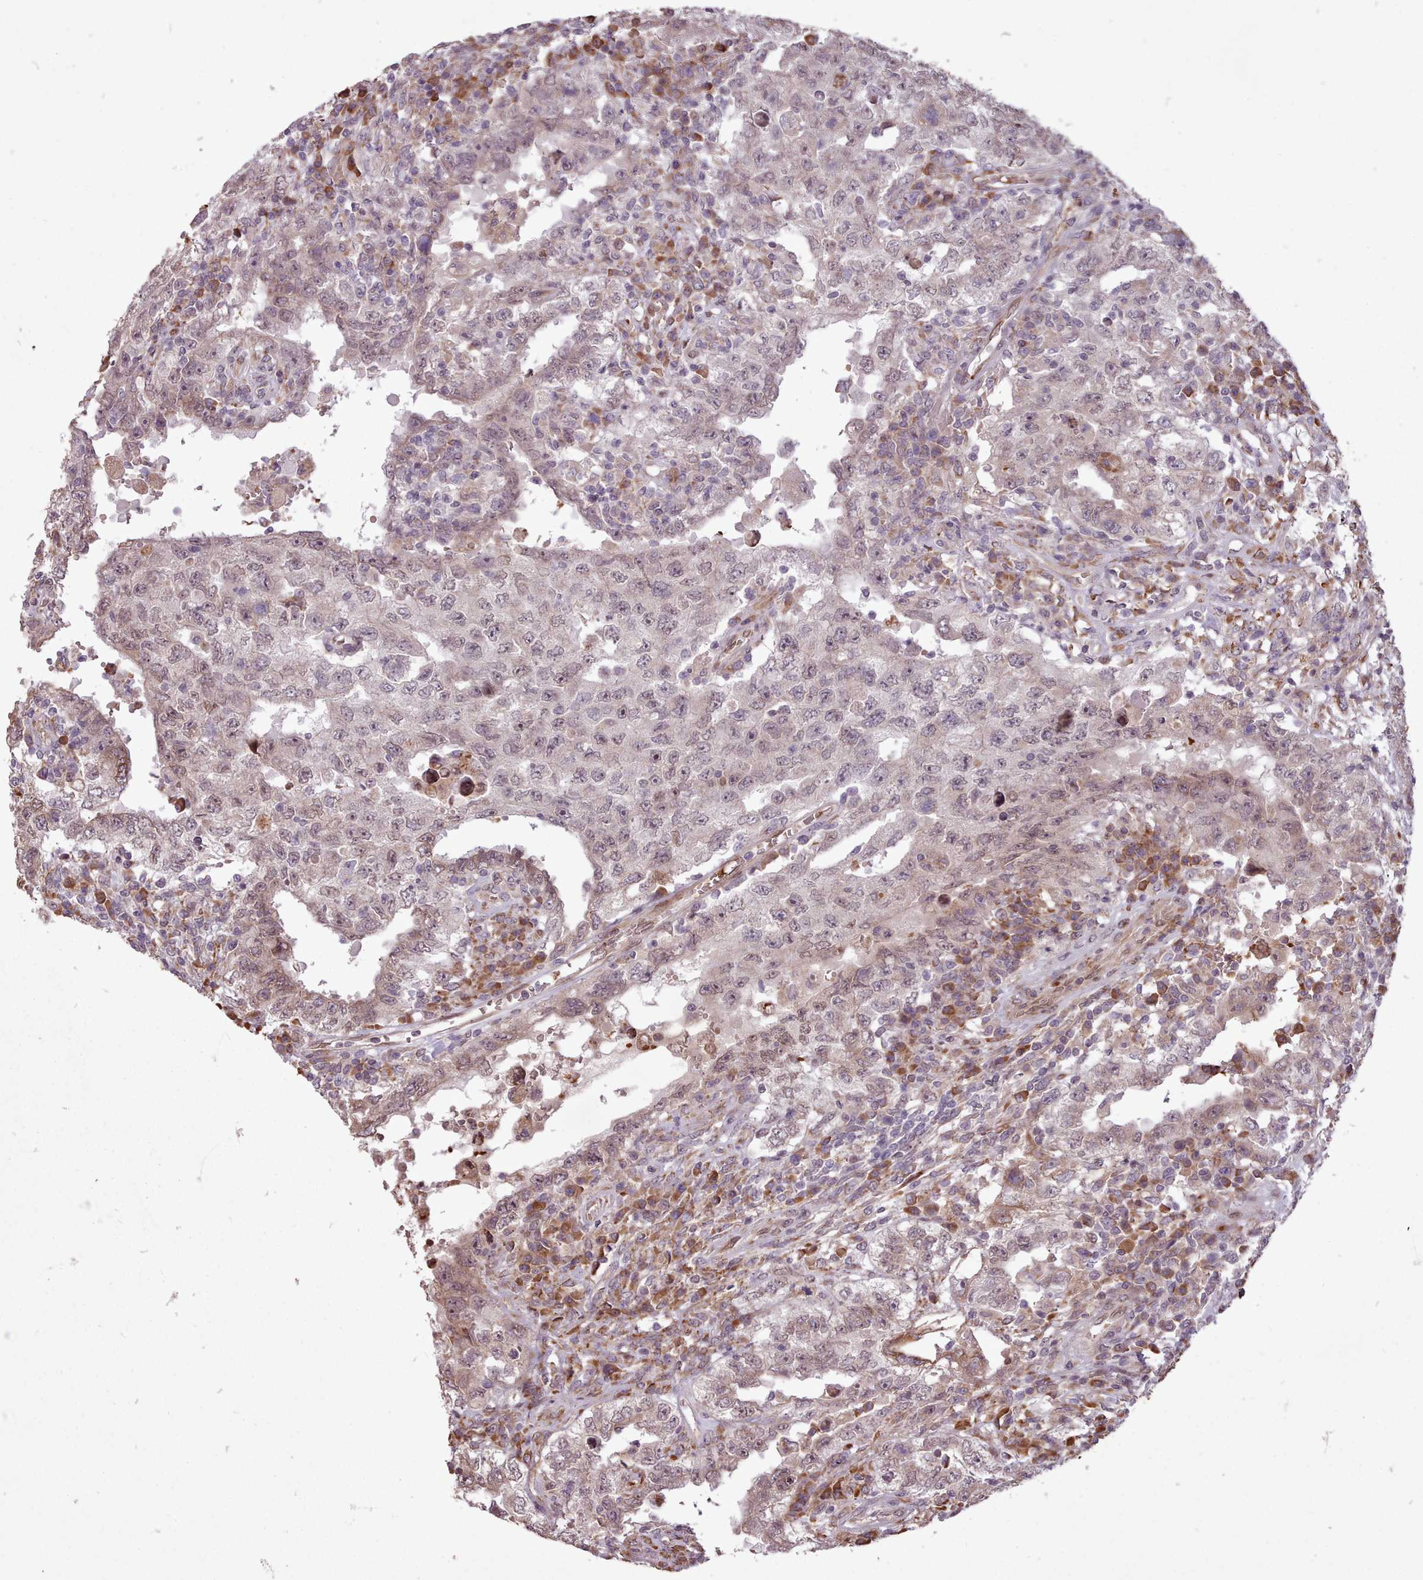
{"staining": {"intensity": "weak", "quantity": "25%-75%", "location": "cytoplasmic/membranous,nuclear"}, "tissue": "testis cancer", "cell_type": "Tumor cells", "image_type": "cancer", "snomed": [{"axis": "morphology", "description": "Carcinoma, Embryonal, NOS"}, {"axis": "topography", "description": "Testis"}], "caption": "Testis embryonal carcinoma stained with a brown dye reveals weak cytoplasmic/membranous and nuclear positive staining in approximately 25%-75% of tumor cells.", "gene": "CABP1", "patient": {"sex": "male", "age": 26}}